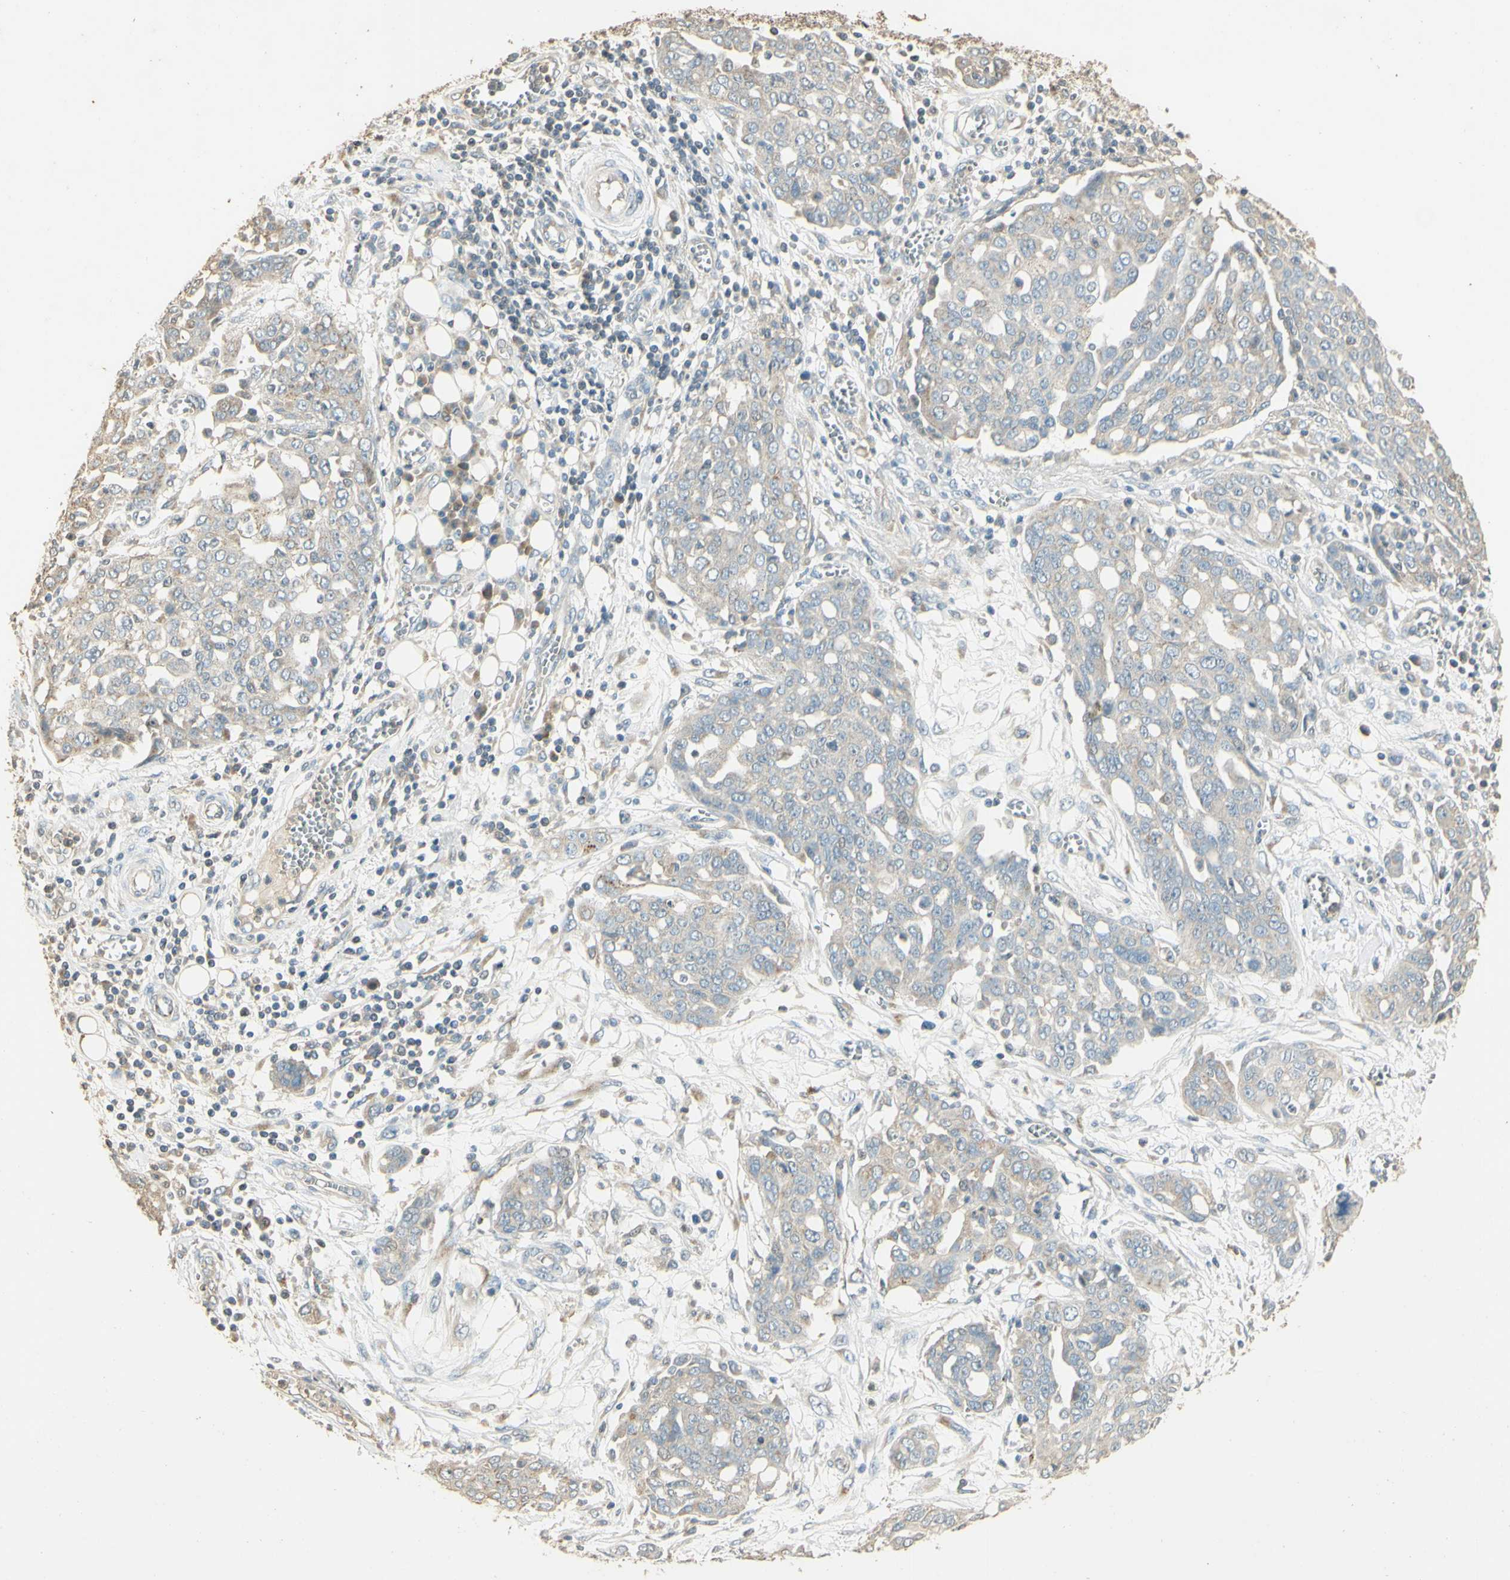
{"staining": {"intensity": "weak", "quantity": "25%-75%", "location": "cytoplasmic/membranous"}, "tissue": "ovarian cancer", "cell_type": "Tumor cells", "image_type": "cancer", "snomed": [{"axis": "morphology", "description": "Cystadenocarcinoma, serous, NOS"}, {"axis": "topography", "description": "Soft tissue"}, {"axis": "topography", "description": "Ovary"}], "caption": "Immunohistochemistry micrograph of human serous cystadenocarcinoma (ovarian) stained for a protein (brown), which shows low levels of weak cytoplasmic/membranous expression in about 25%-75% of tumor cells.", "gene": "UXS1", "patient": {"sex": "female", "age": 57}}